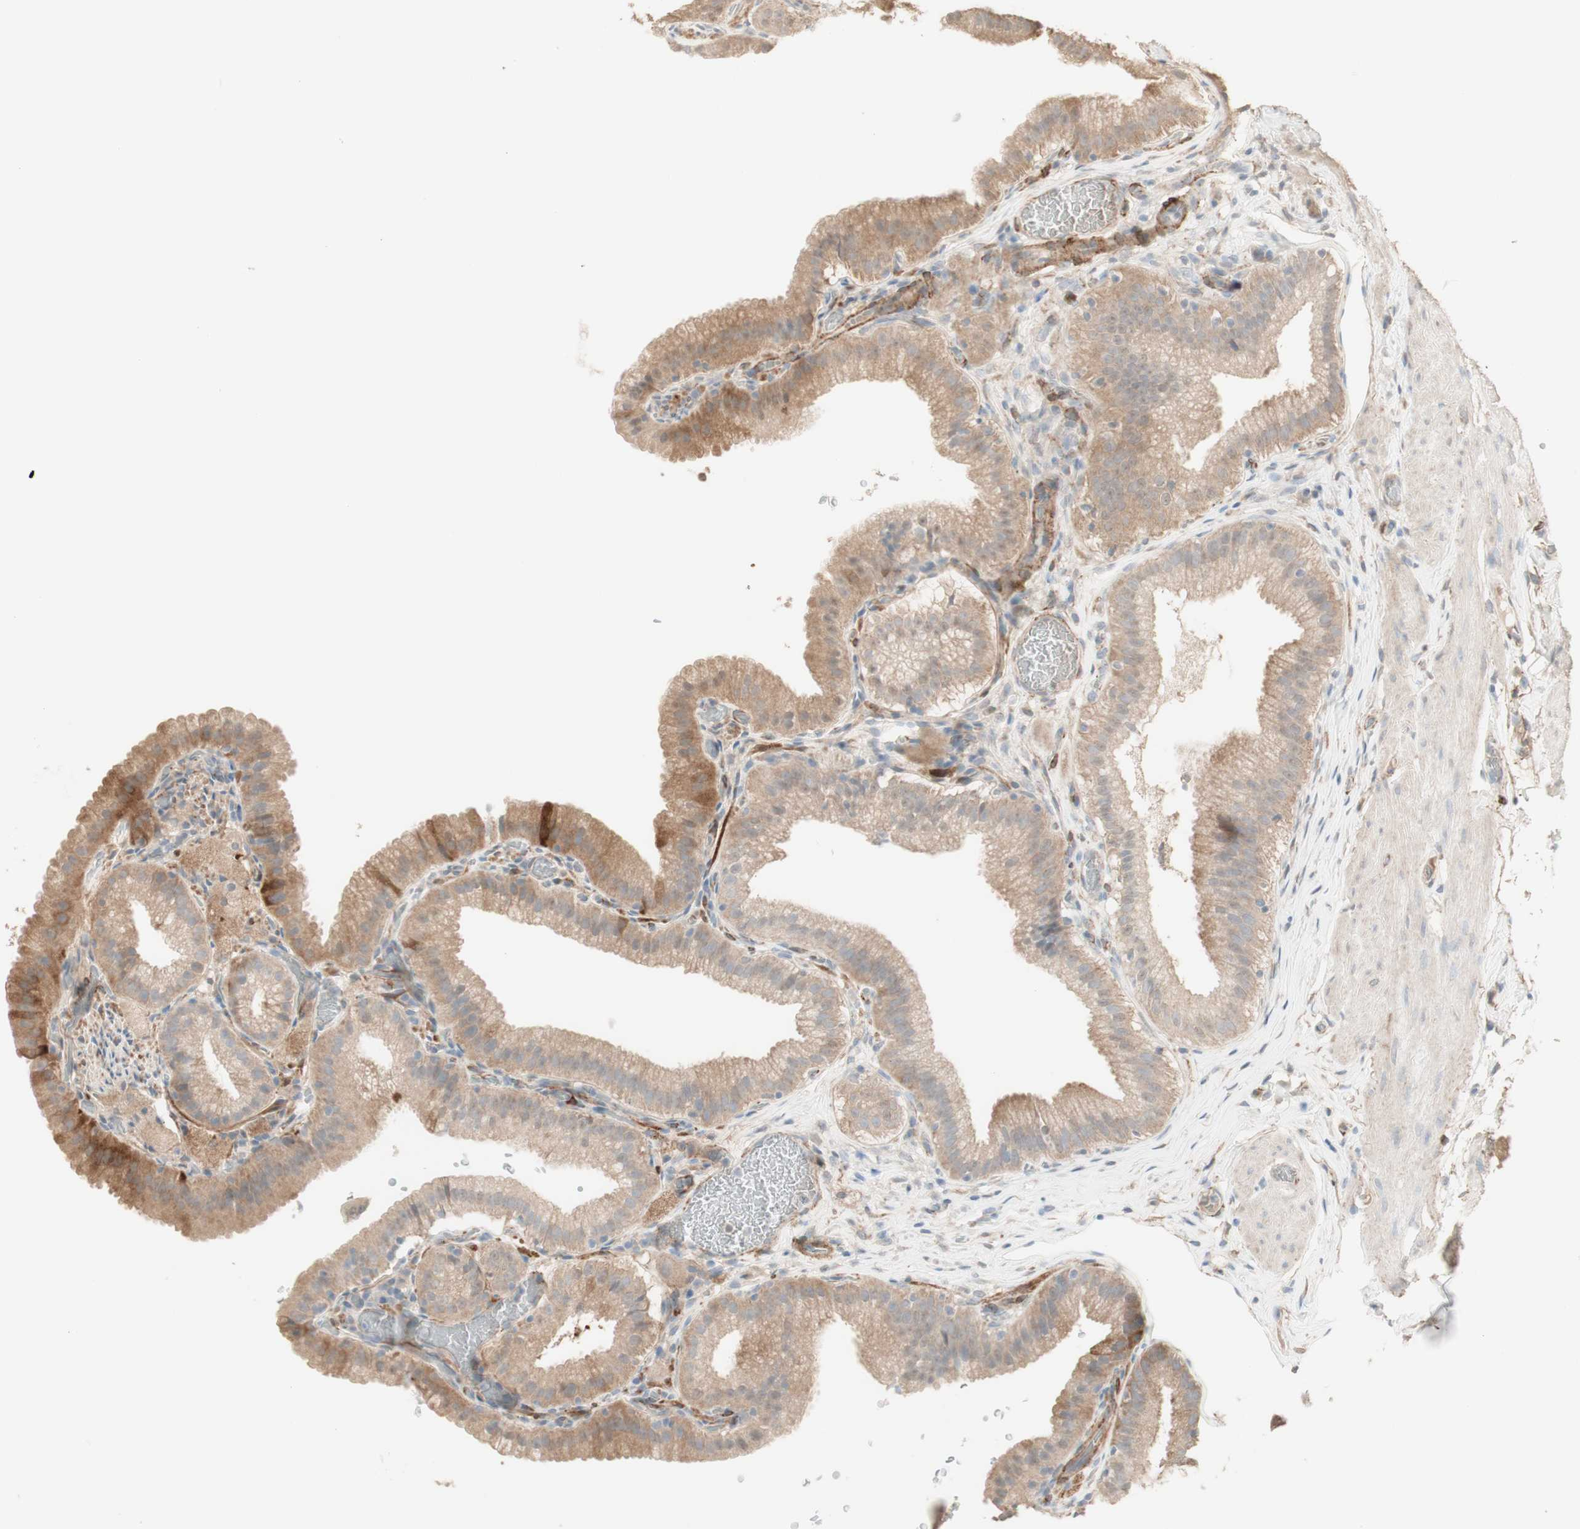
{"staining": {"intensity": "weak", "quantity": ">75%", "location": "cytoplasmic/membranous"}, "tissue": "gallbladder", "cell_type": "Glandular cells", "image_type": "normal", "snomed": [{"axis": "morphology", "description": "Normal tissue, NOS"}, {"axis": "topography", "description": "Gallbladder"}], "caption": "Protein expression analysis of normal human gallbladder reveals weak cytoplasmic/membranous staining in about >75% of glandular cells. Ihc stains the protein in brown and the nuclei are stained blue.", "gene": "MUC3A", "patient": {"sex": "male", "age": 54}}